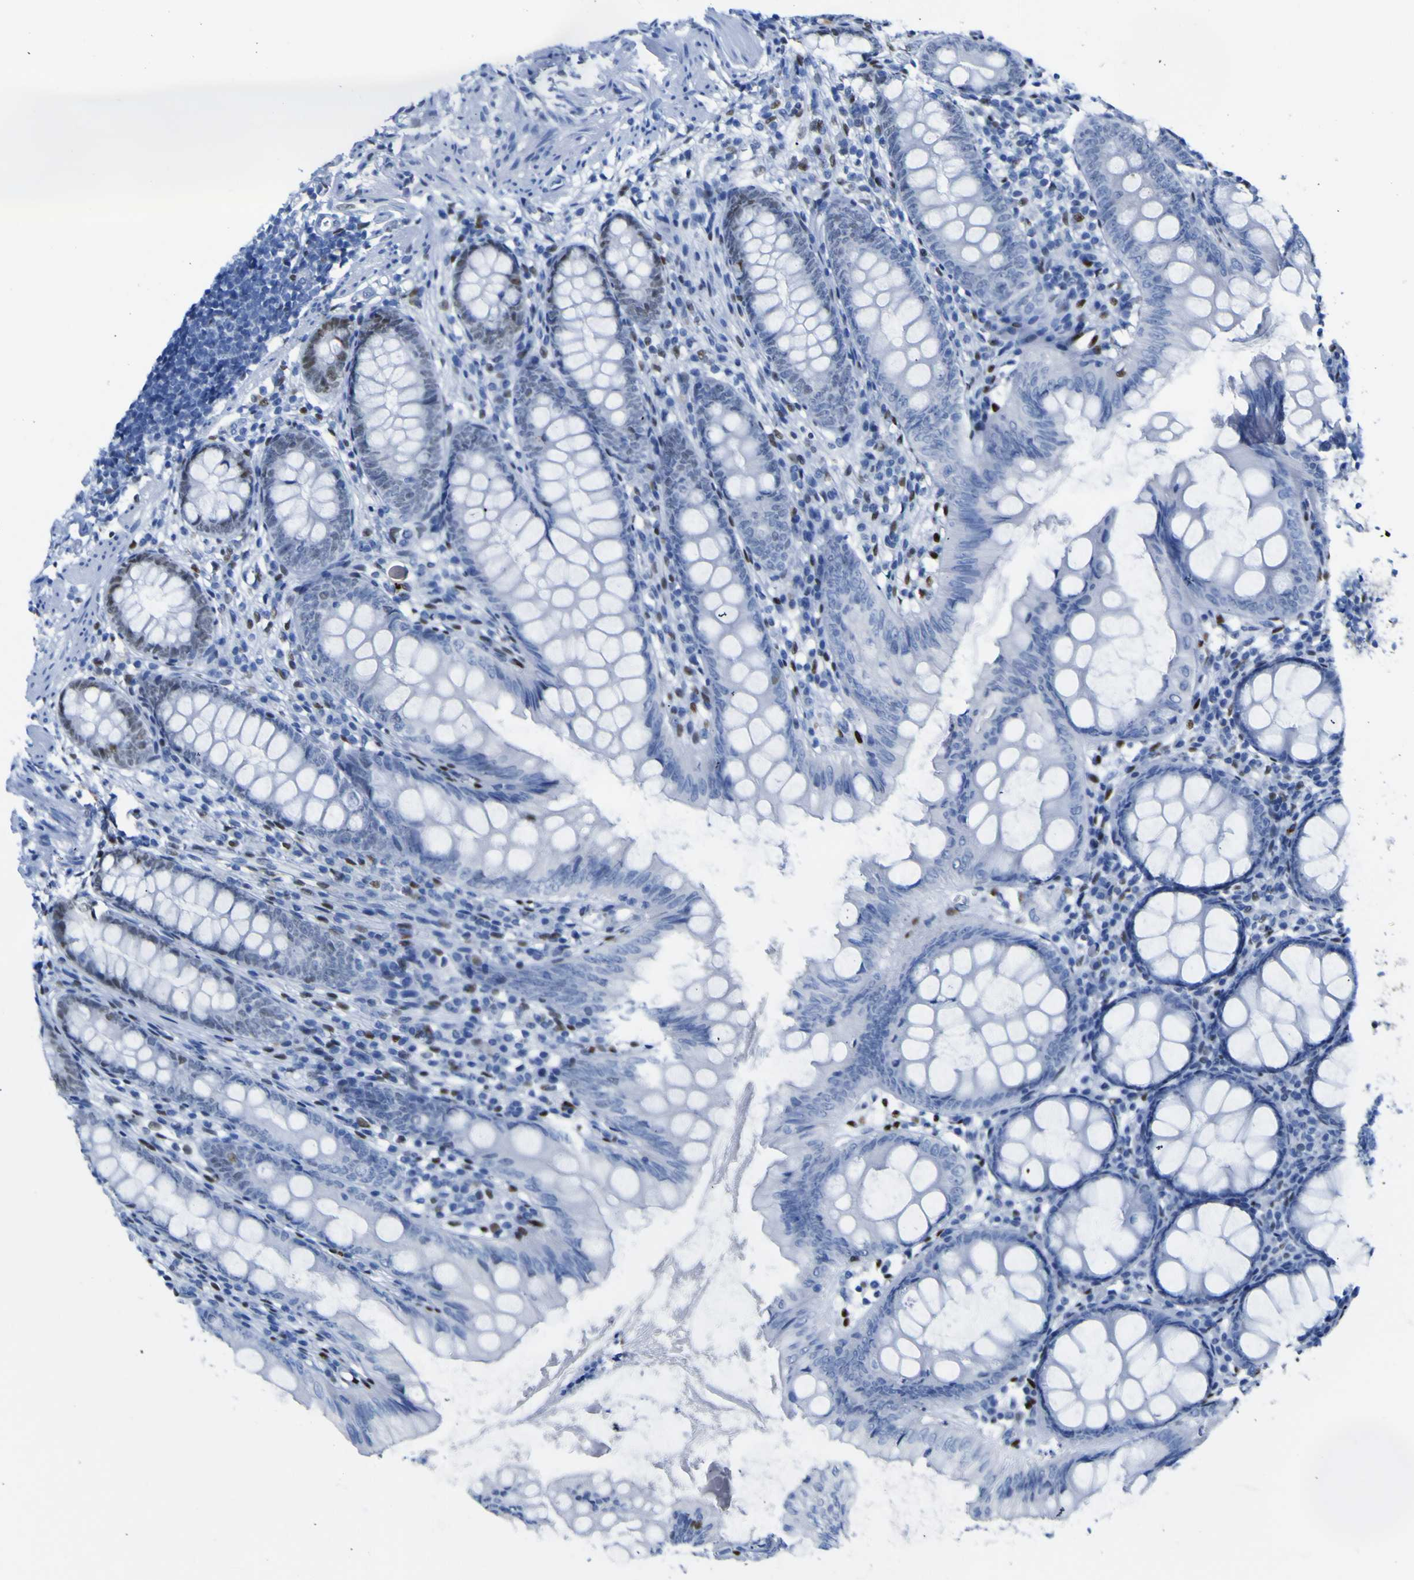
{"staining": {"intensity": "moderate", "quantity": "<25%", "location": "nuclear"}, "tissue": "appendix", "cell_type": "Glandular cells", "image_type": "normal", "snomed": [{"axis": "morphology", "description": "Normal tissue, NOS"}, {"axis": "topography", "description": "Appendix"}], "caption": "Protein expression by immunohistochemistry (IHC) shows moderate nuclear positivity in about <25% of glandular cells in benign appendix.", "gene": "DACH1", "patient": {"sex": "female", "age": 77}}